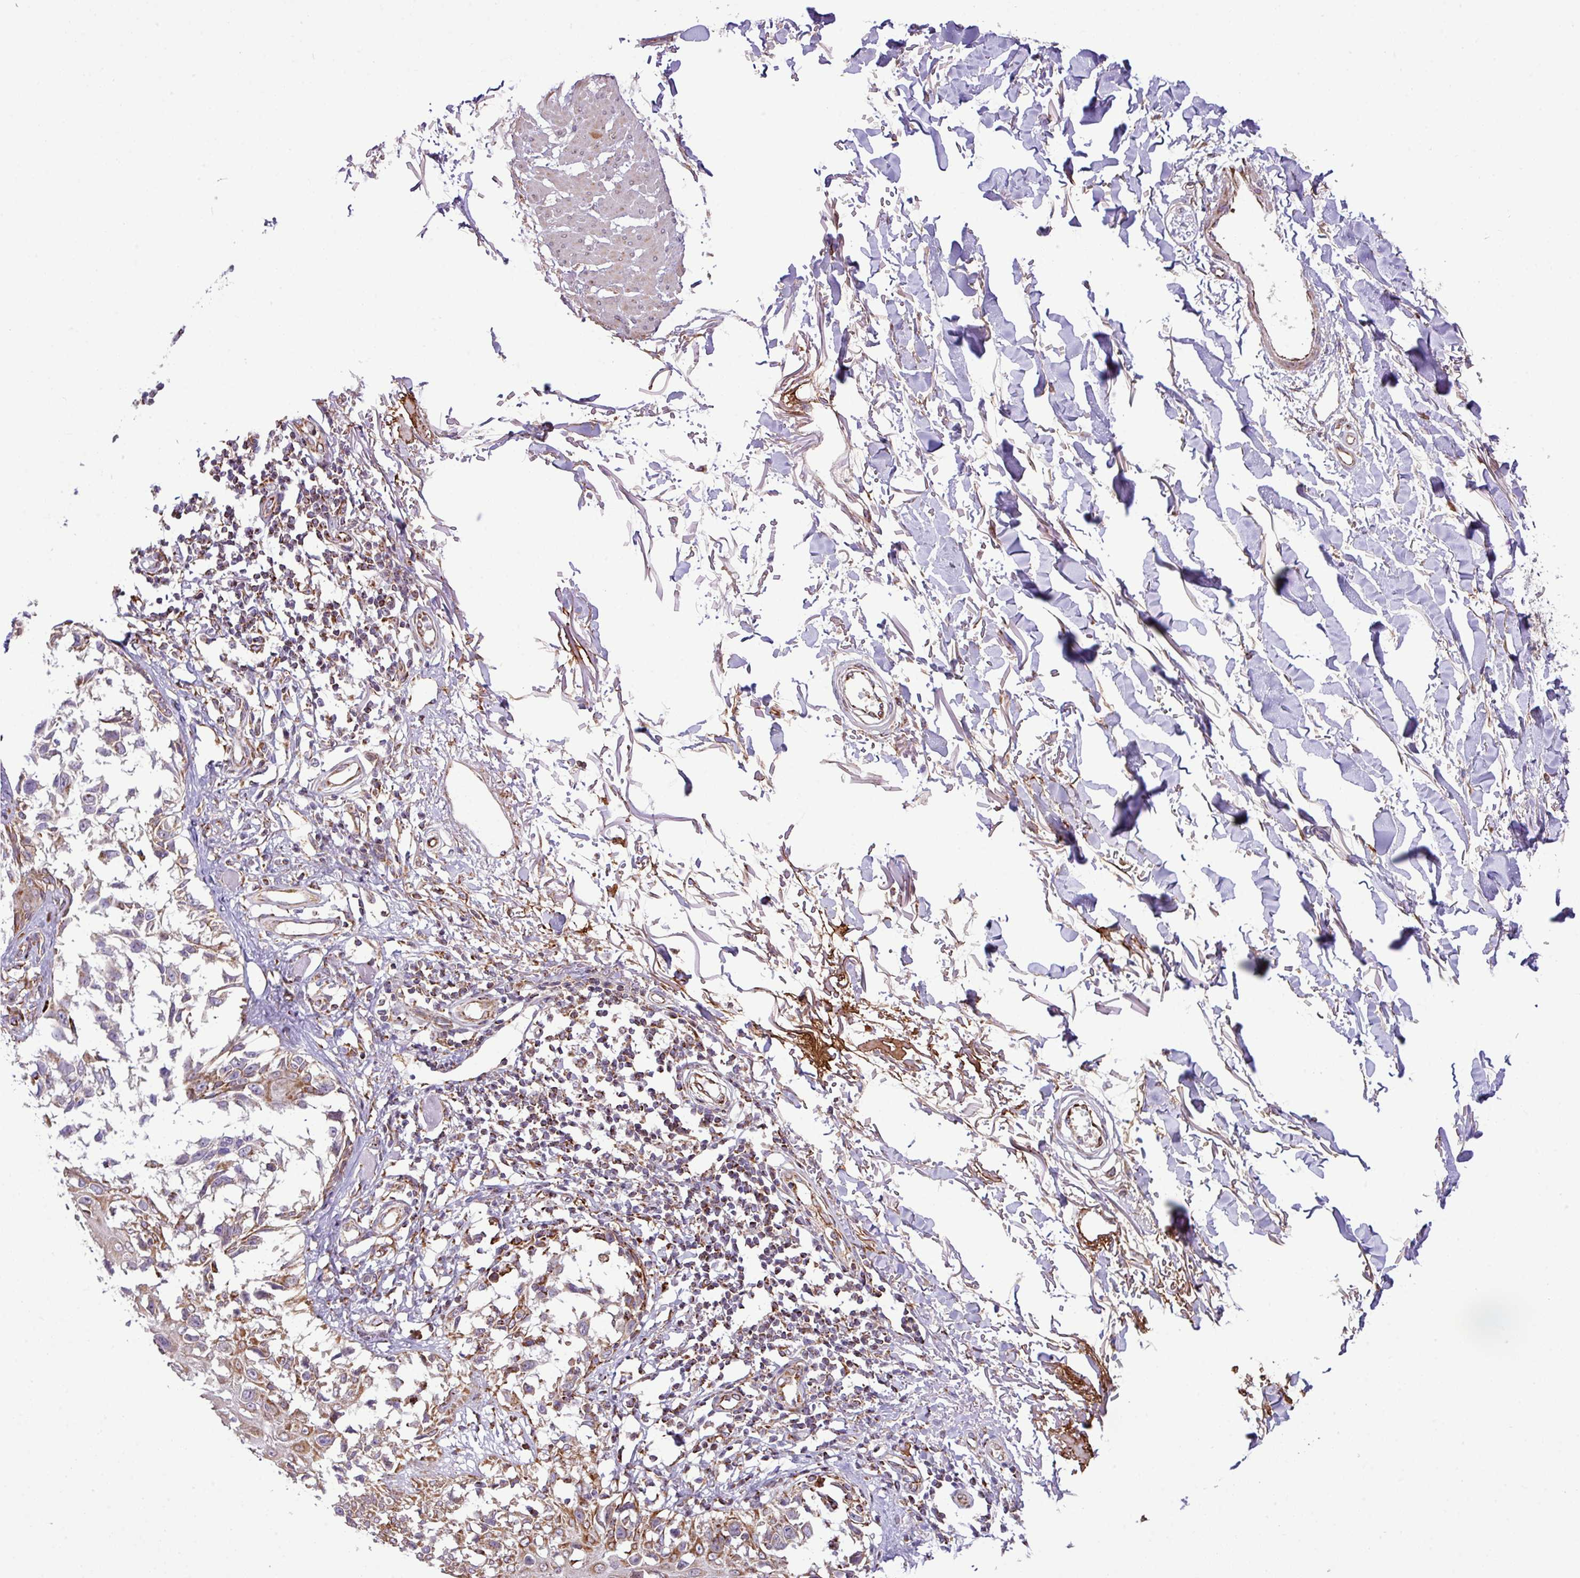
{"staining": {"intensity": "moderate", "quantity": "25%-75%", "location": "cytoplasmic/membranous"}, "tissue": "melanoma", "cell_type": "Tumor cells", "image_type": "cancer", "snomed": [{"axis": "morphology", "description": "Malignant melanoma, NOS"}, {"axis": "topography", "description": "Skin"}], "caption": "The photomicrograph demonstrates staining of melanoma, revealing moderate cytoplasmic/membranous protein expression (brown color) within tumor cells. Immunohistochemistry (ihc) stains the protein in brown and the nuclei are stained blue.", "gene": "ZNF569", "patient": {"sex": "male", "age": 73}}